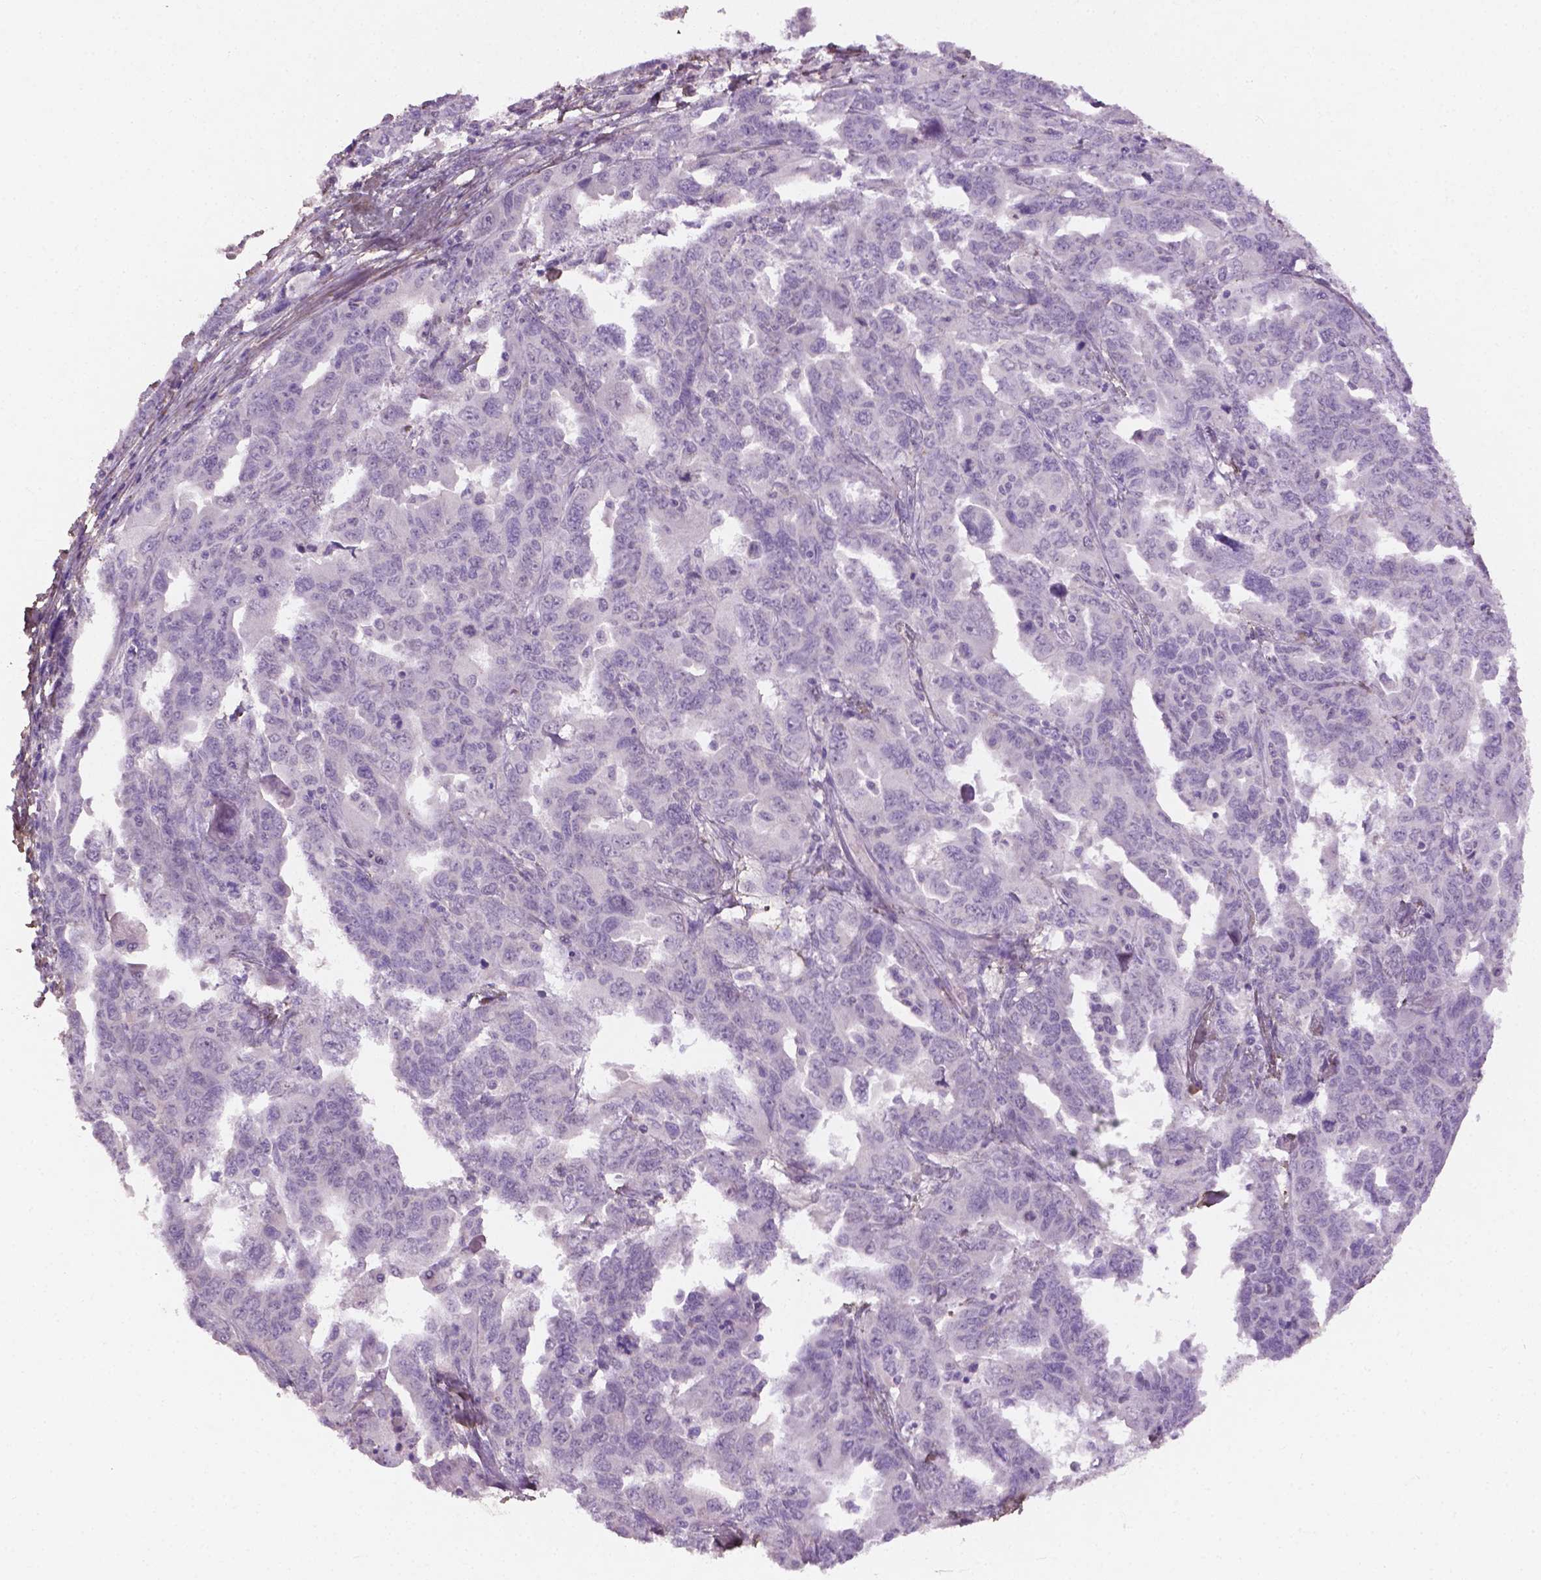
{"staining": {"intensity": "negative", "quantity": "none", "location": "none"}, "tissue": "ovarian cancer", "cell_type": "Tumor cells", "image_type": "cancer", "snomed": [{"axis": "morphology", "description": "Adenocarcinoma, NOS"}, {"axis": "morphology", "description": "Carcinoma, endometroid"}, {"axis": "topography", "description": "Ovary"}], "caption": "Immunohistochemistry (IHC) histopathology image of ovarian cancer stained for a protein (brown), which shows no expression in tumor cells.", "gene": "DLG2", "patient": {"sex": "female", "age": 72}}